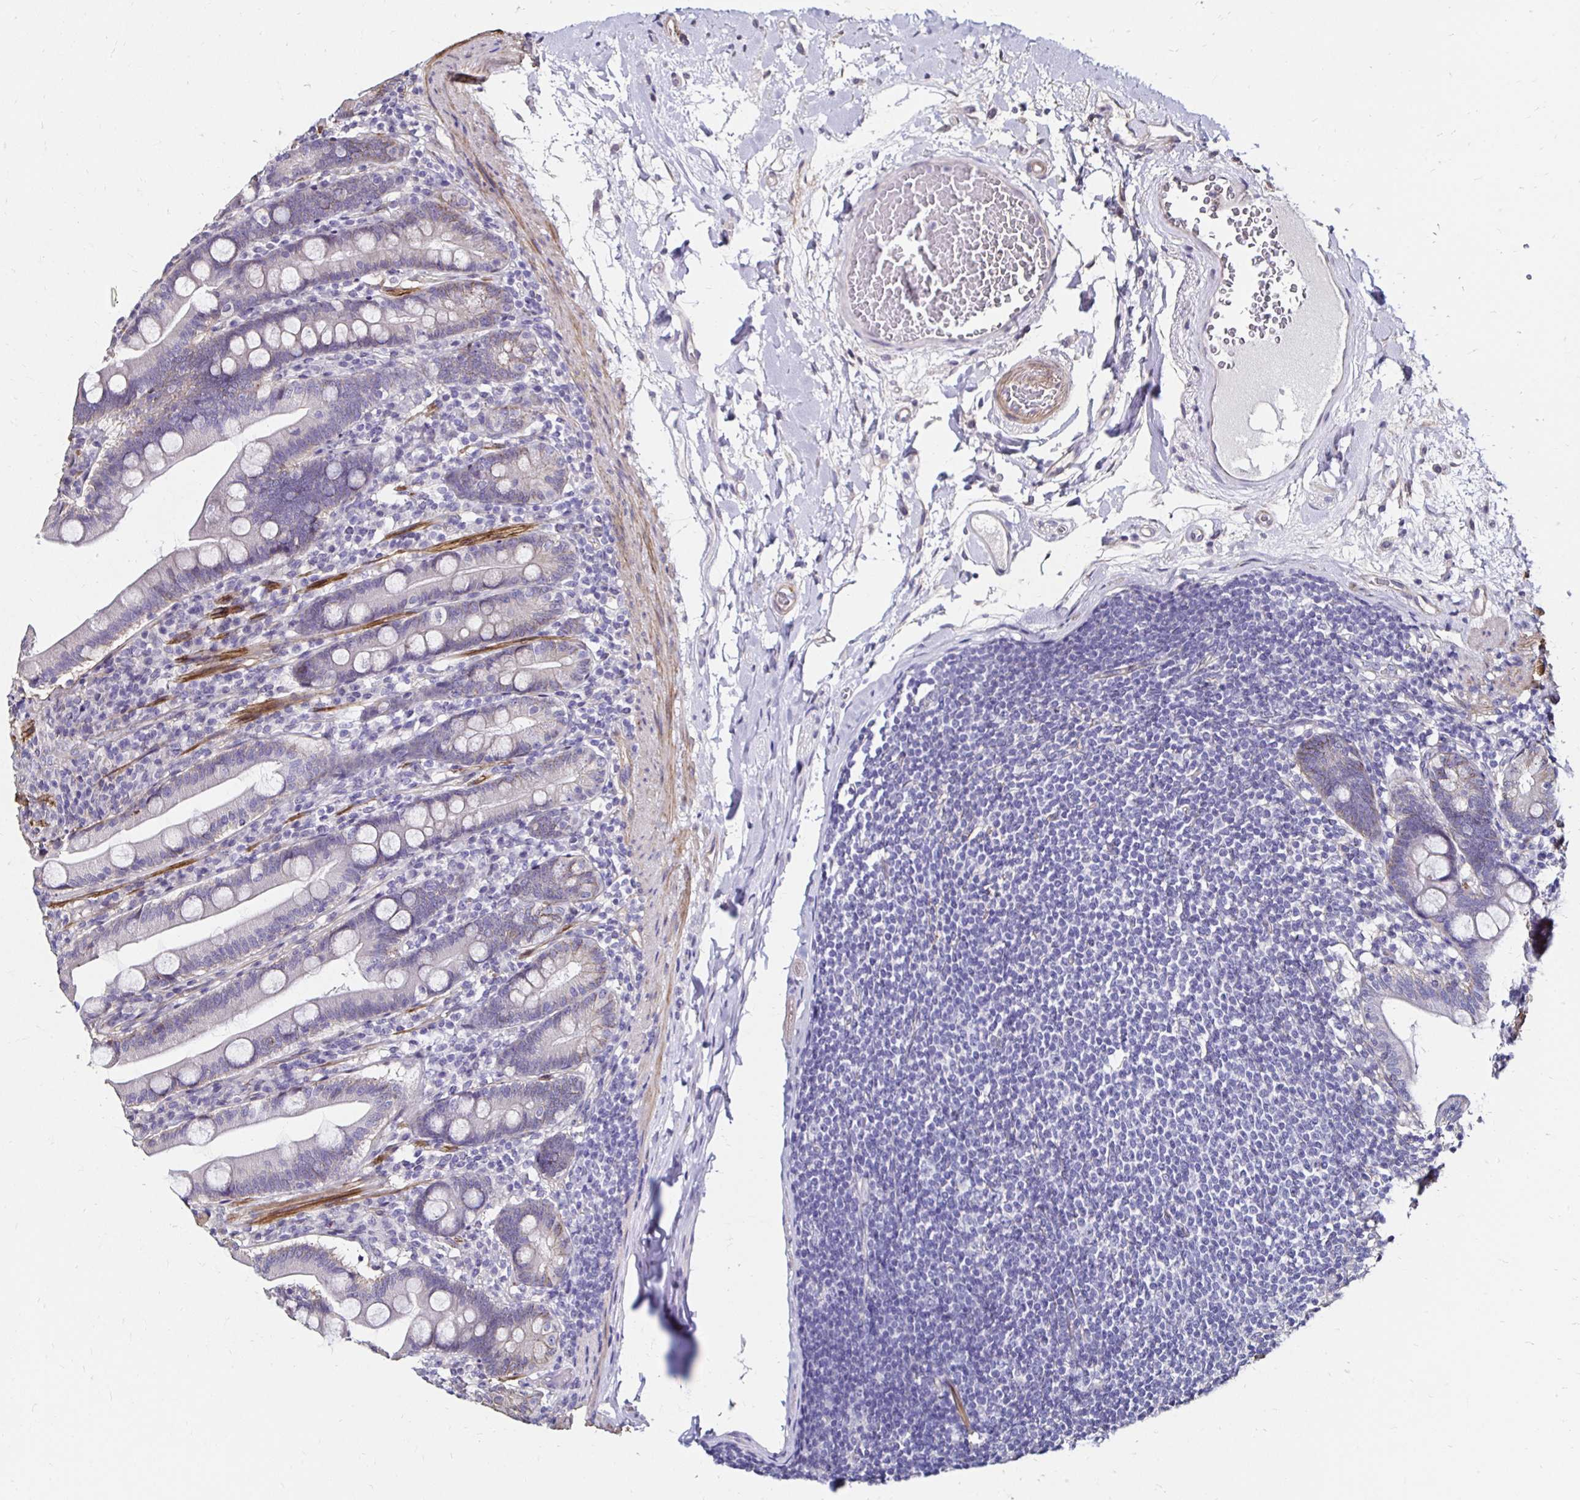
{"staining": {"intensity": "negative", "quantity": "none", "location": "none"}, "tissue": "duodenum", "cell_type": "Glandular cells", "image_type": "normal", "snomed": [{"axis": "morphology", "description": "Normal tissue, NOS"}, {"axis": "topography", "description": "Duodenum"}], "caption": "IHC photomicrograph of benign duodenum: duodenum stained with DAB (3,3'-diaminobenzidine) displays no significant protein staining in glandular cells.", "gene": "ITGB1", "patient": {"sex": "female", "age": 67}}